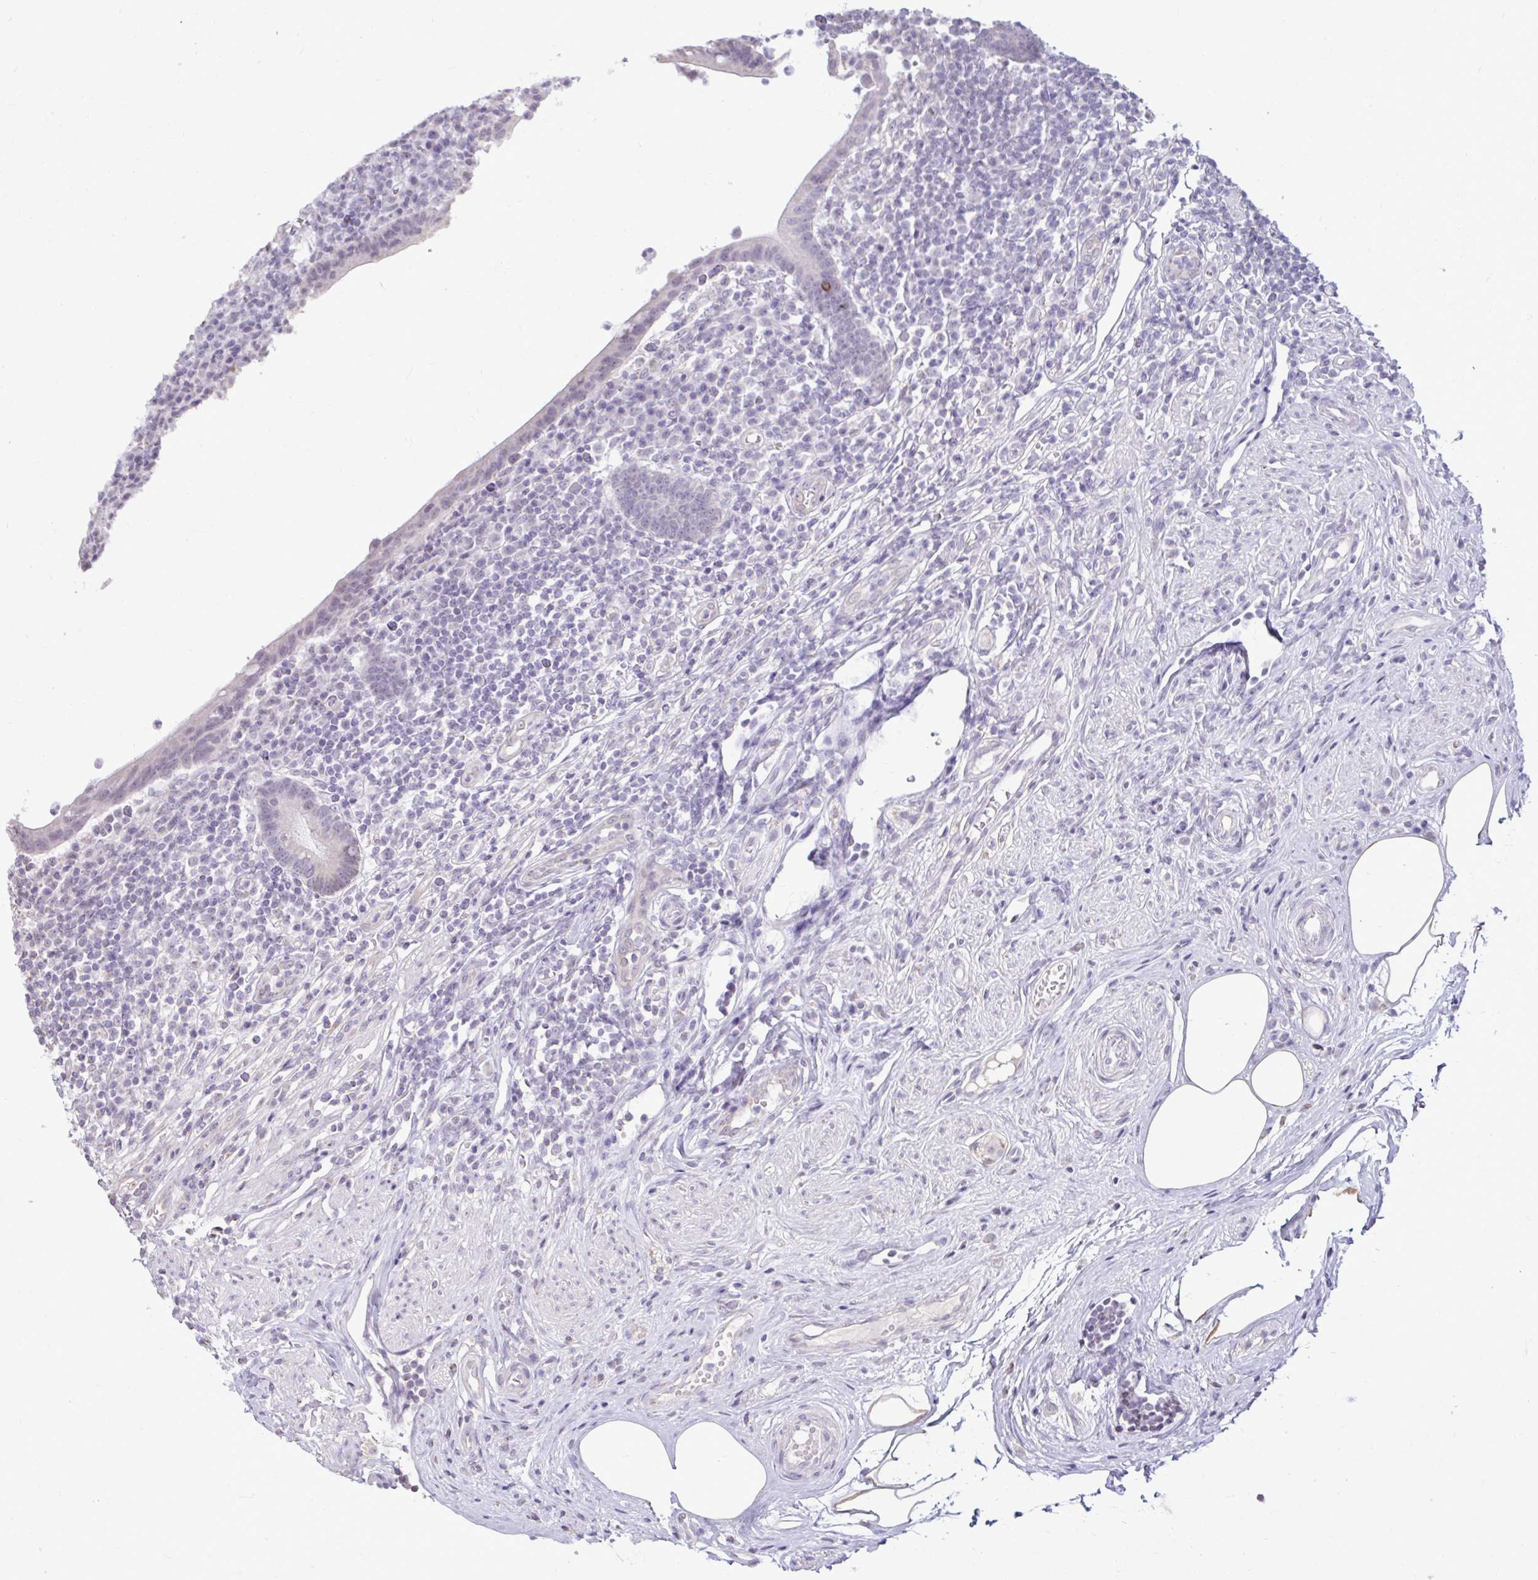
{"staining": {"intensity": "negative", "quantity": "none", "location": "none"}, "tissue": "appendix", "cell_type": "Glandular cells", "image_type": "normal", "snomed": [{"axis": "morphology", "description": "Normal tissue, NOS"}, {"axis": "topography", "description": "Appendix"}], "caption": "Glandular cells show no significant protein staining in unremarkable appendix. The staining was performed using DAB (3,3'-diaminobenzidine) to visualize the protein expression in brown, while the nuclei were stained in blue with hematoxylin (Magnification: 20x).", "gene": "NPPA", "patient": {"sex": "female", "age": 56}}